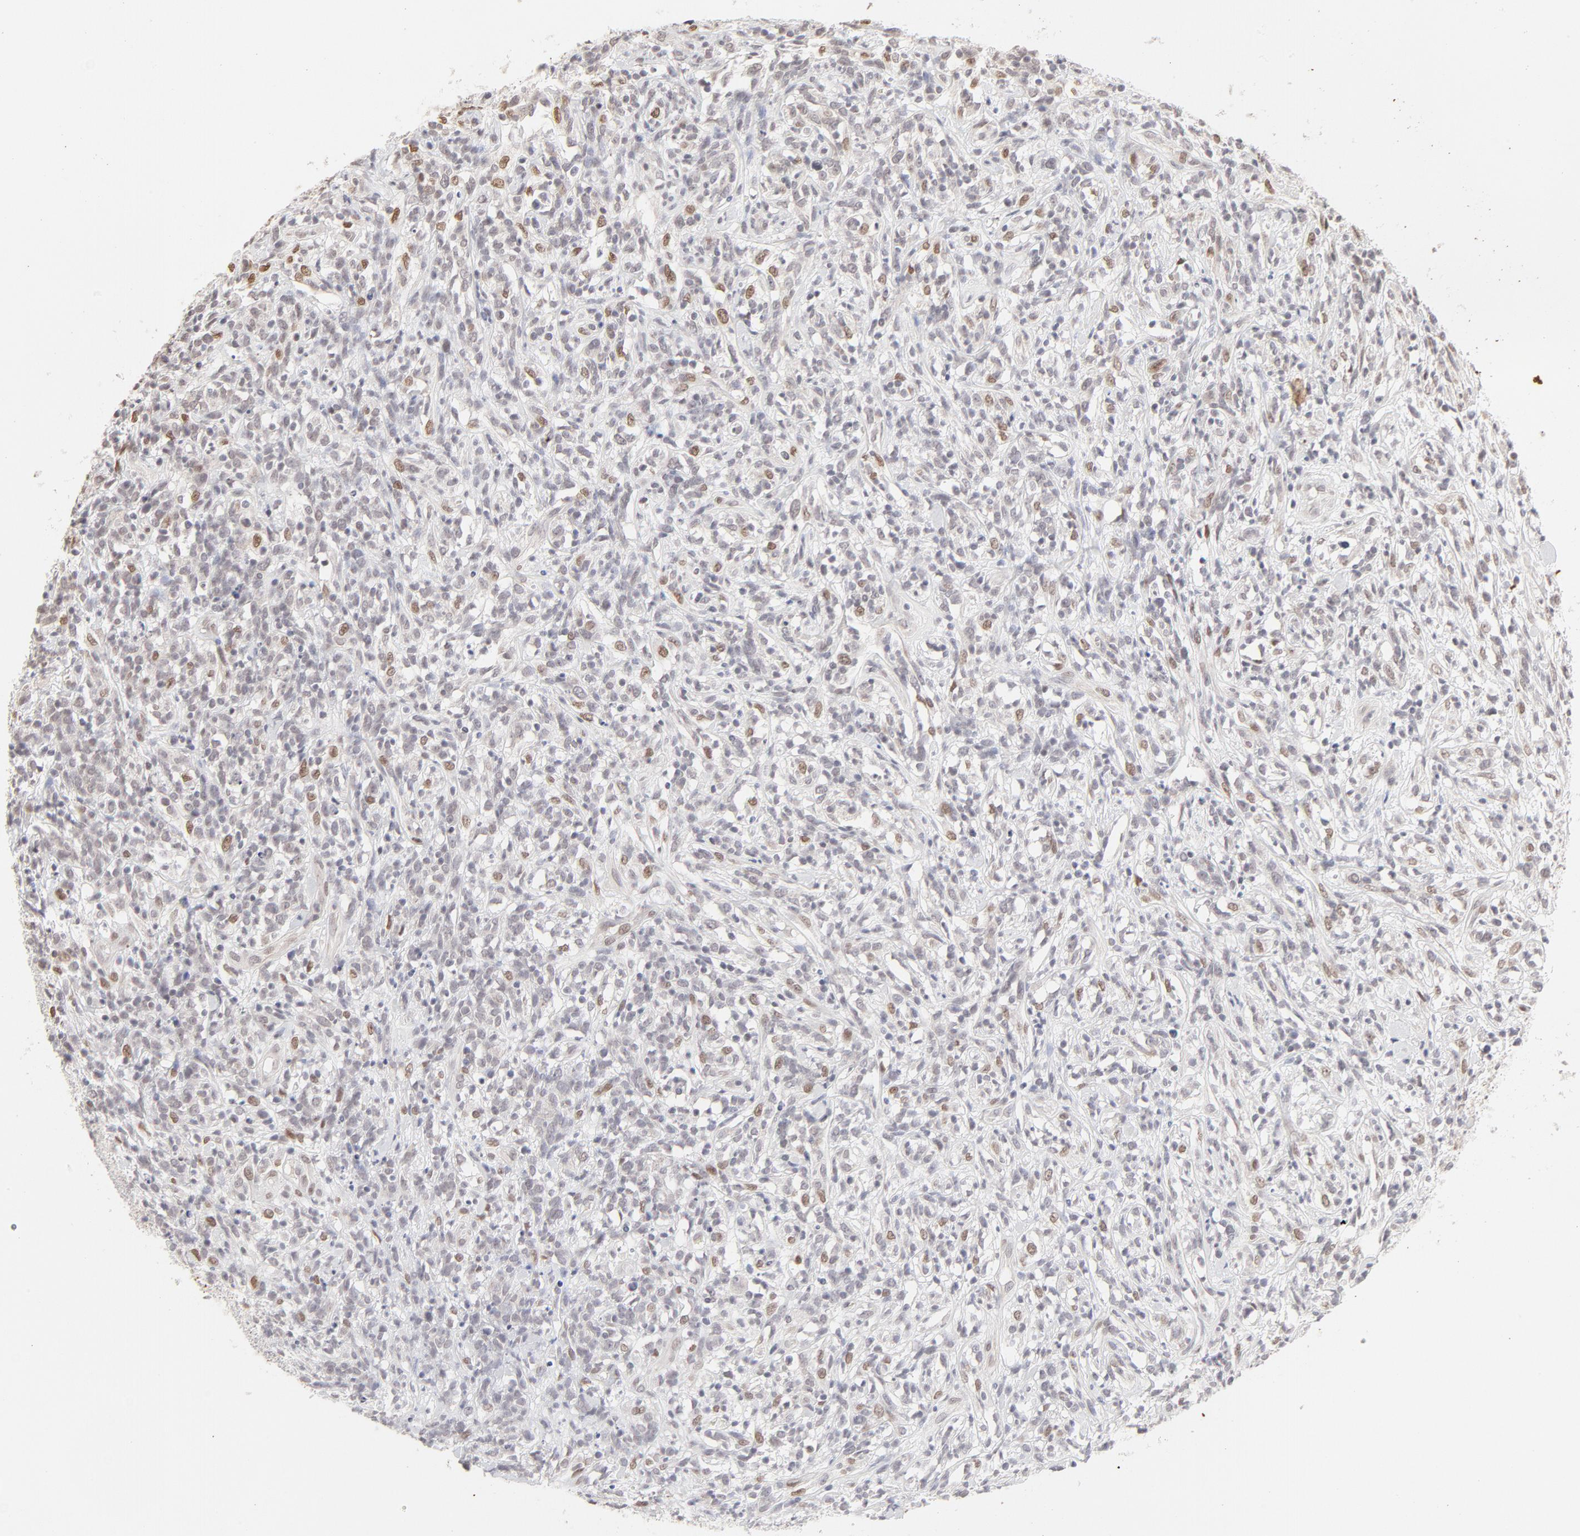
{"staining": {"intensity": "negative", "quantity": "none", "location": "none"}, "tissue": "lymphoma", "cell_type": "Tumor cells", "image_type": "cancer", "snomed": [{"axis": "morphology", "description": "Malignant lymphoma, non-Hodgkin's type, High grade"}, {"axis": "topography", "description": "Lymph node"}], "caption": "DAB immunohistochemical staining of human lymphoma demonstrates no significant expression in tumor cells.", "gene": "PBX3", "patient": {"sex": "female", "age": 73}}